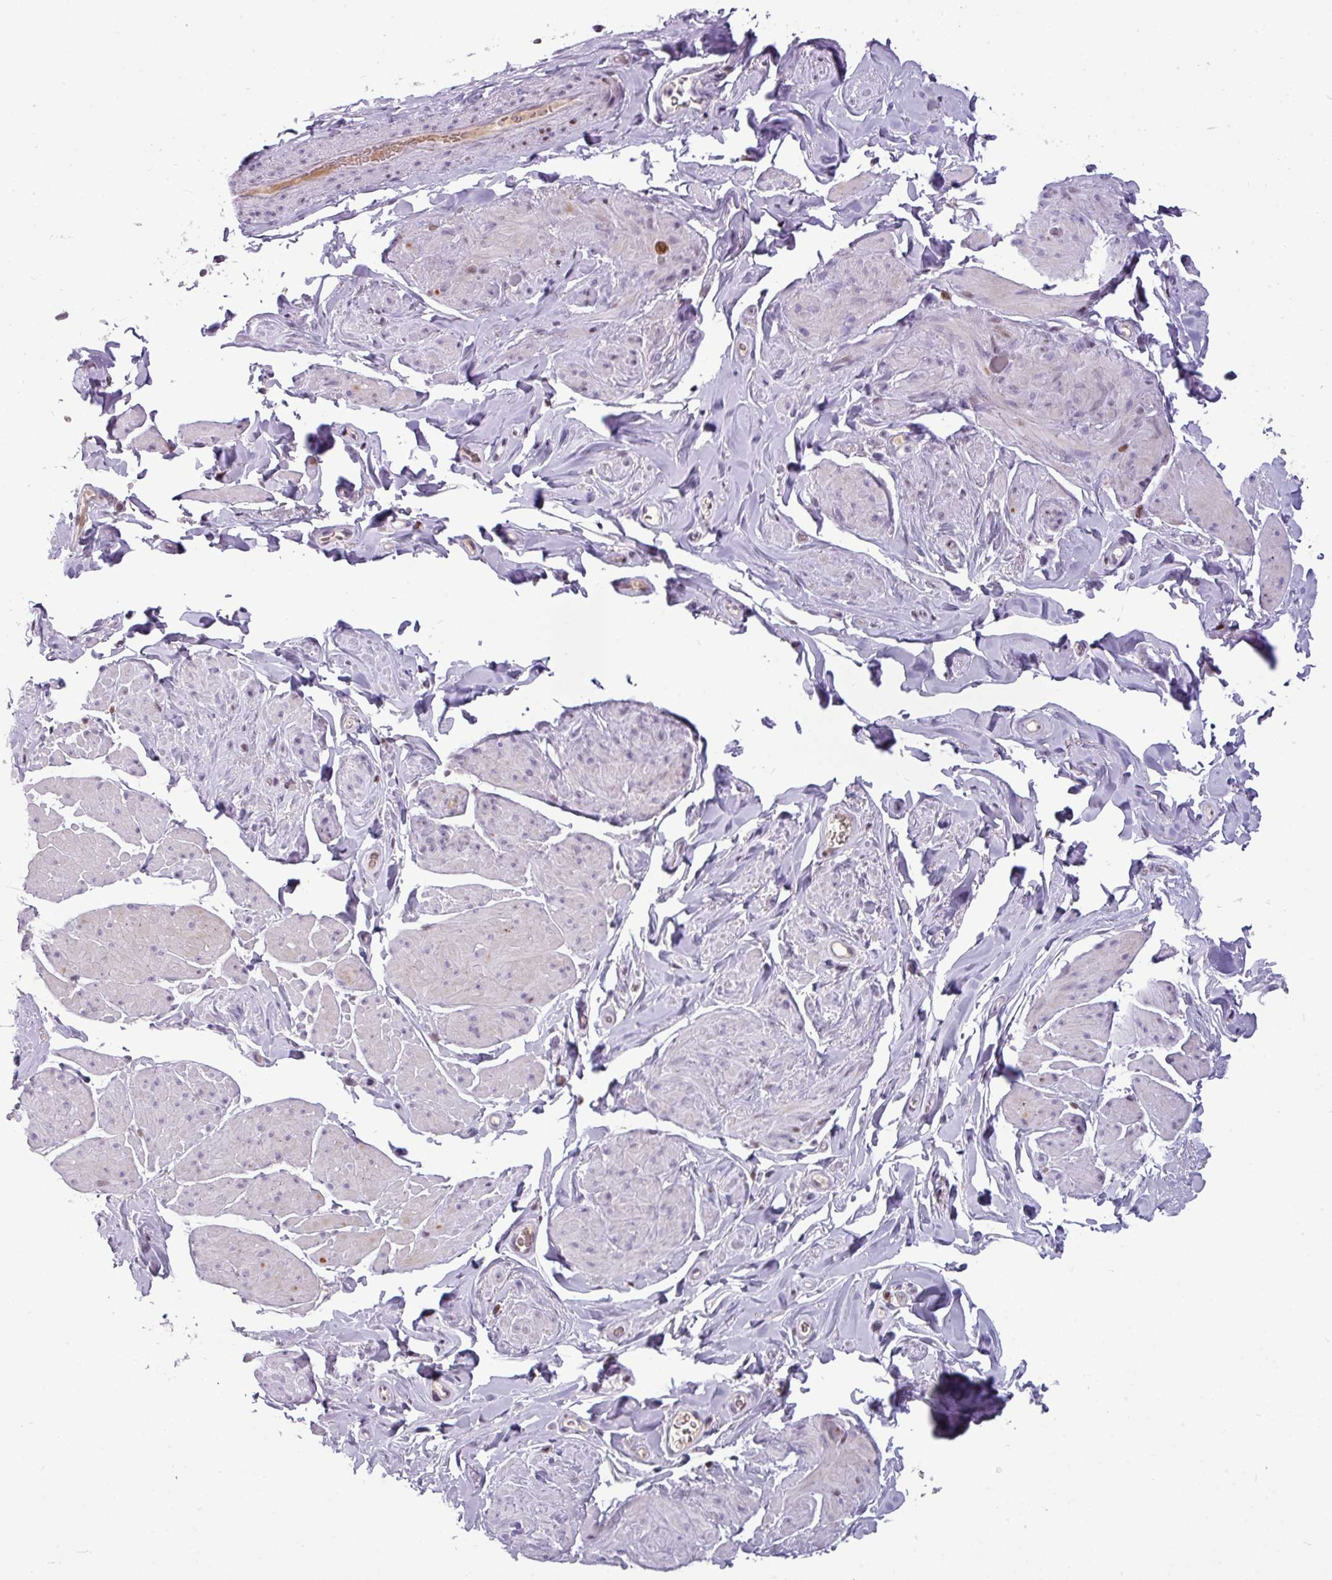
{"staining": {"intensity": "moderate", "quantity": "<25%", "location": "nuclear"}, "tissue": "smooth muscle", "cell_type": "Smooth muscle cells", "image_type": "normal", "snomed": [{"axis": "morphology", "description": "Normal tissue, NOS"}, {"axis": "topography", "description": "Smooth muscle"}, {"axis": "topography", "description": "Peripheral nerve tissue"}], "caption": "An immunohistochemistry image of normal tissue is shown. Protein staining in brown labels moderate nuclear positivity in smooth muscle within smooth muscle cells.", "gene": "SLC66A2", "patient": {"sex": "male", "age": 69}}